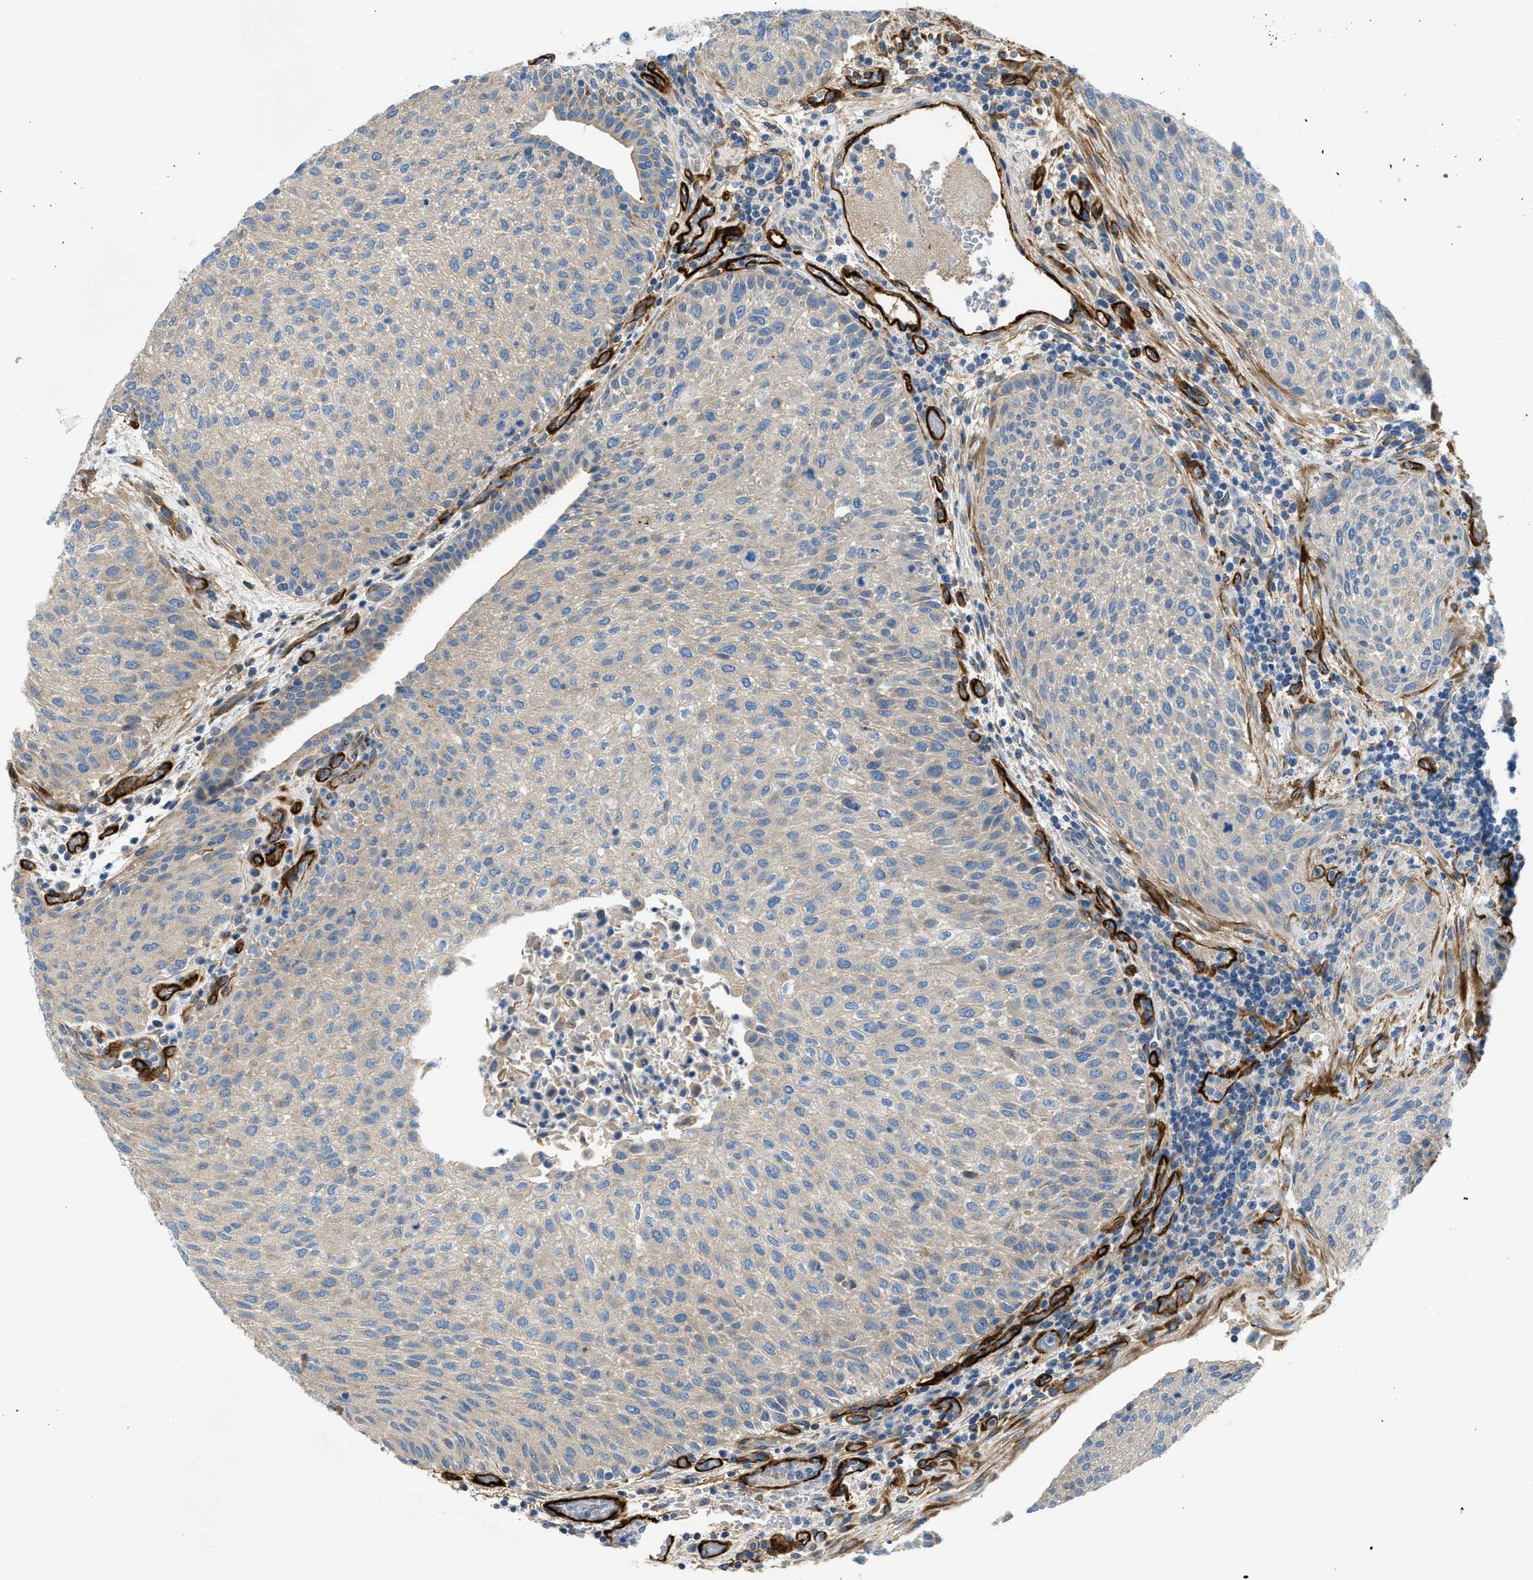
{"staining": {"intensity": "negative", "quantity": "none", "location": "none"}, "tissue": "urothelial cancer", "cell_type": "Tumor cells", "image_type": "cancer", "snomed": [{"axis": "morphology", "description": "Urothelial carcinoma, Low grade"}, {"axis": "morphology", "description": "Urothelial carcinoma, High grade"}, {"axis": "topography", "description": "Urinary bladder"}], "caption": "High magnification brightfield microscopy of urothelial cancer stained with DAB (brown) and counterstained with hematoxylin (blue): tumor cells show no significant expression.", "gene": "COL15A1", "patient": {"sex": "male", "age": 35}}